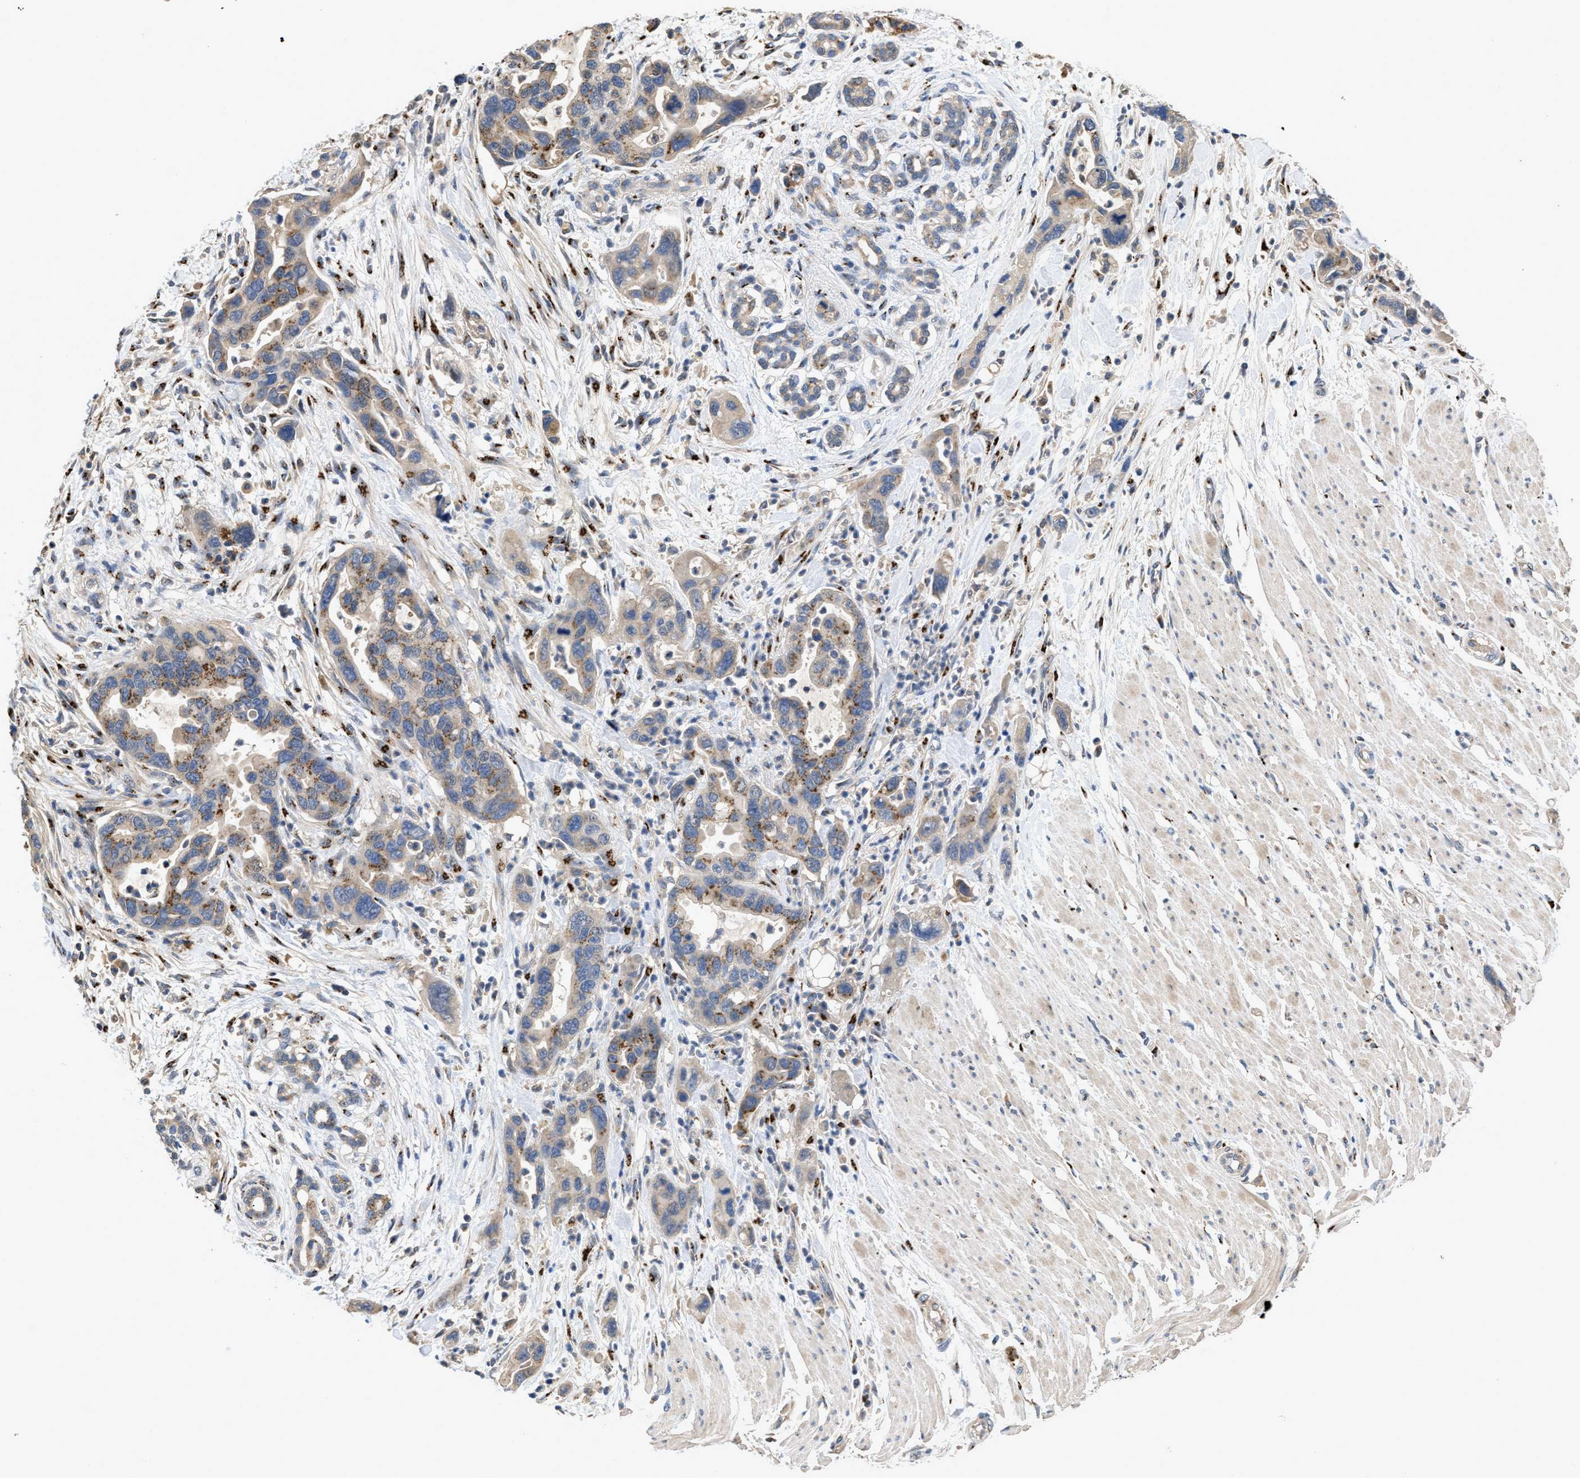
{"staining": {"intensity": "moderate", "quantity": ">75%", "location": "cytoplasmic/membranous"}, "tissue": "pancreatic cancer", "cell_type": "Tumor cells", "image_type": "cancer", "snomed": [{"axis": "morphology", "description": "Normal tissue, NOS"}, {"axis": "morphology", "description": "Adenocarcinoma, NOS"}, {"axis": "topography", "description": "Pancreas"}], "caption": "Moderate cytoplasmic/membranous staining for a protein is present in approximately >75% of tumor cells of pancreatic cancer (adenocarcinoma) using immunohistochemistry (IHC).", "gene": "SIK2", "patient": {"sex": "female", "age": 71}}